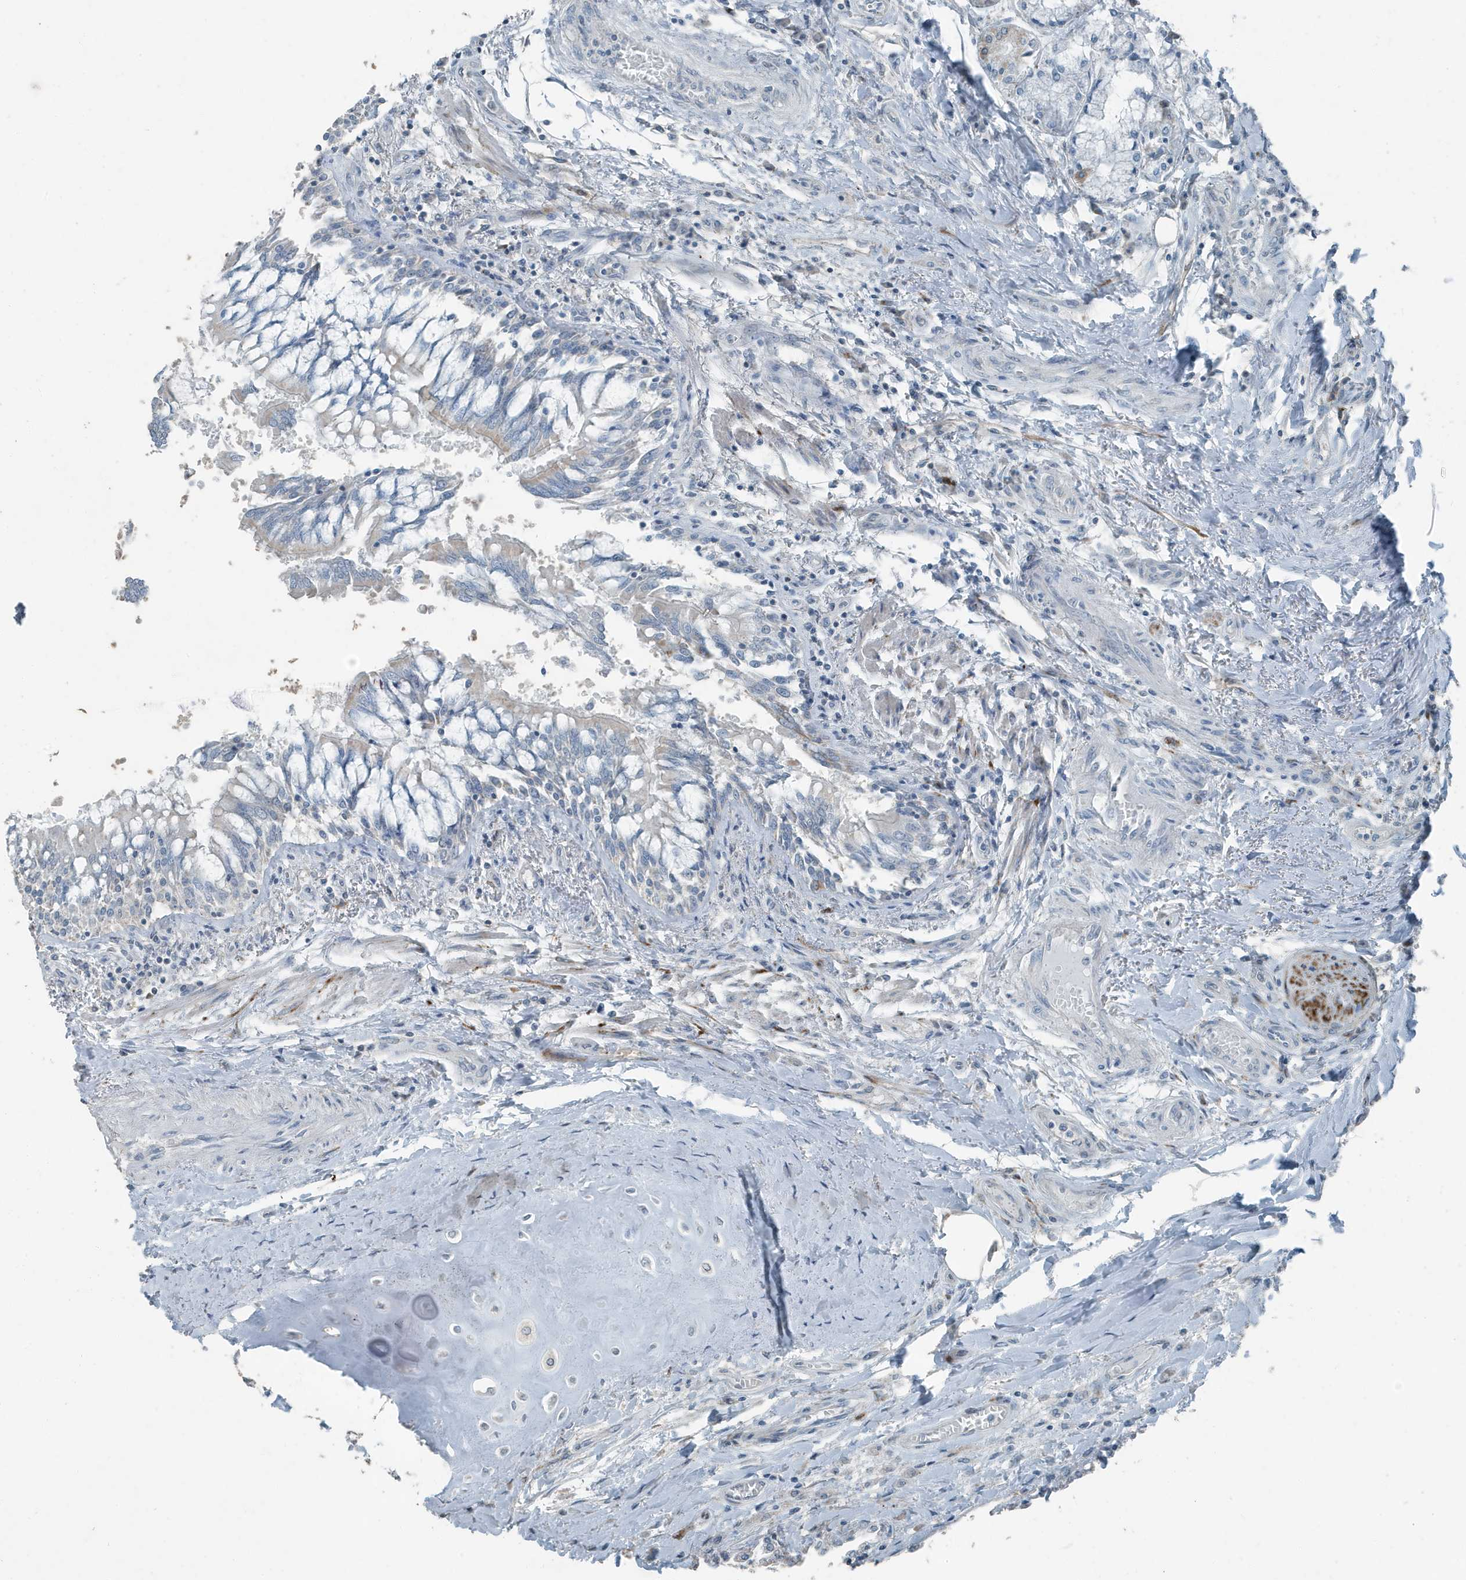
{"staining": {"intensity": "moderate", "quantity": "<25%", "location": "cytoplasmic/membranous"}, "tissue": "lung", "cell_type": "Alveolar cells", "image_type": "normal", "snomed": [{"axis": "morphology", "description": "Normal tissue, NOS"}, {"axis": "topography", "description": "Bronchus"}, {"axis": "topography", "description": "Lung"}], "caption": "The immunohistochemical stain labels moderate cytoplasmic/membranous staining in alveolar cells of unremarkable lung. (IHC, brightfield microscopy, high magnification).", "gene": "FAM162A", "patient": {"sex": "female", "age": 49}}